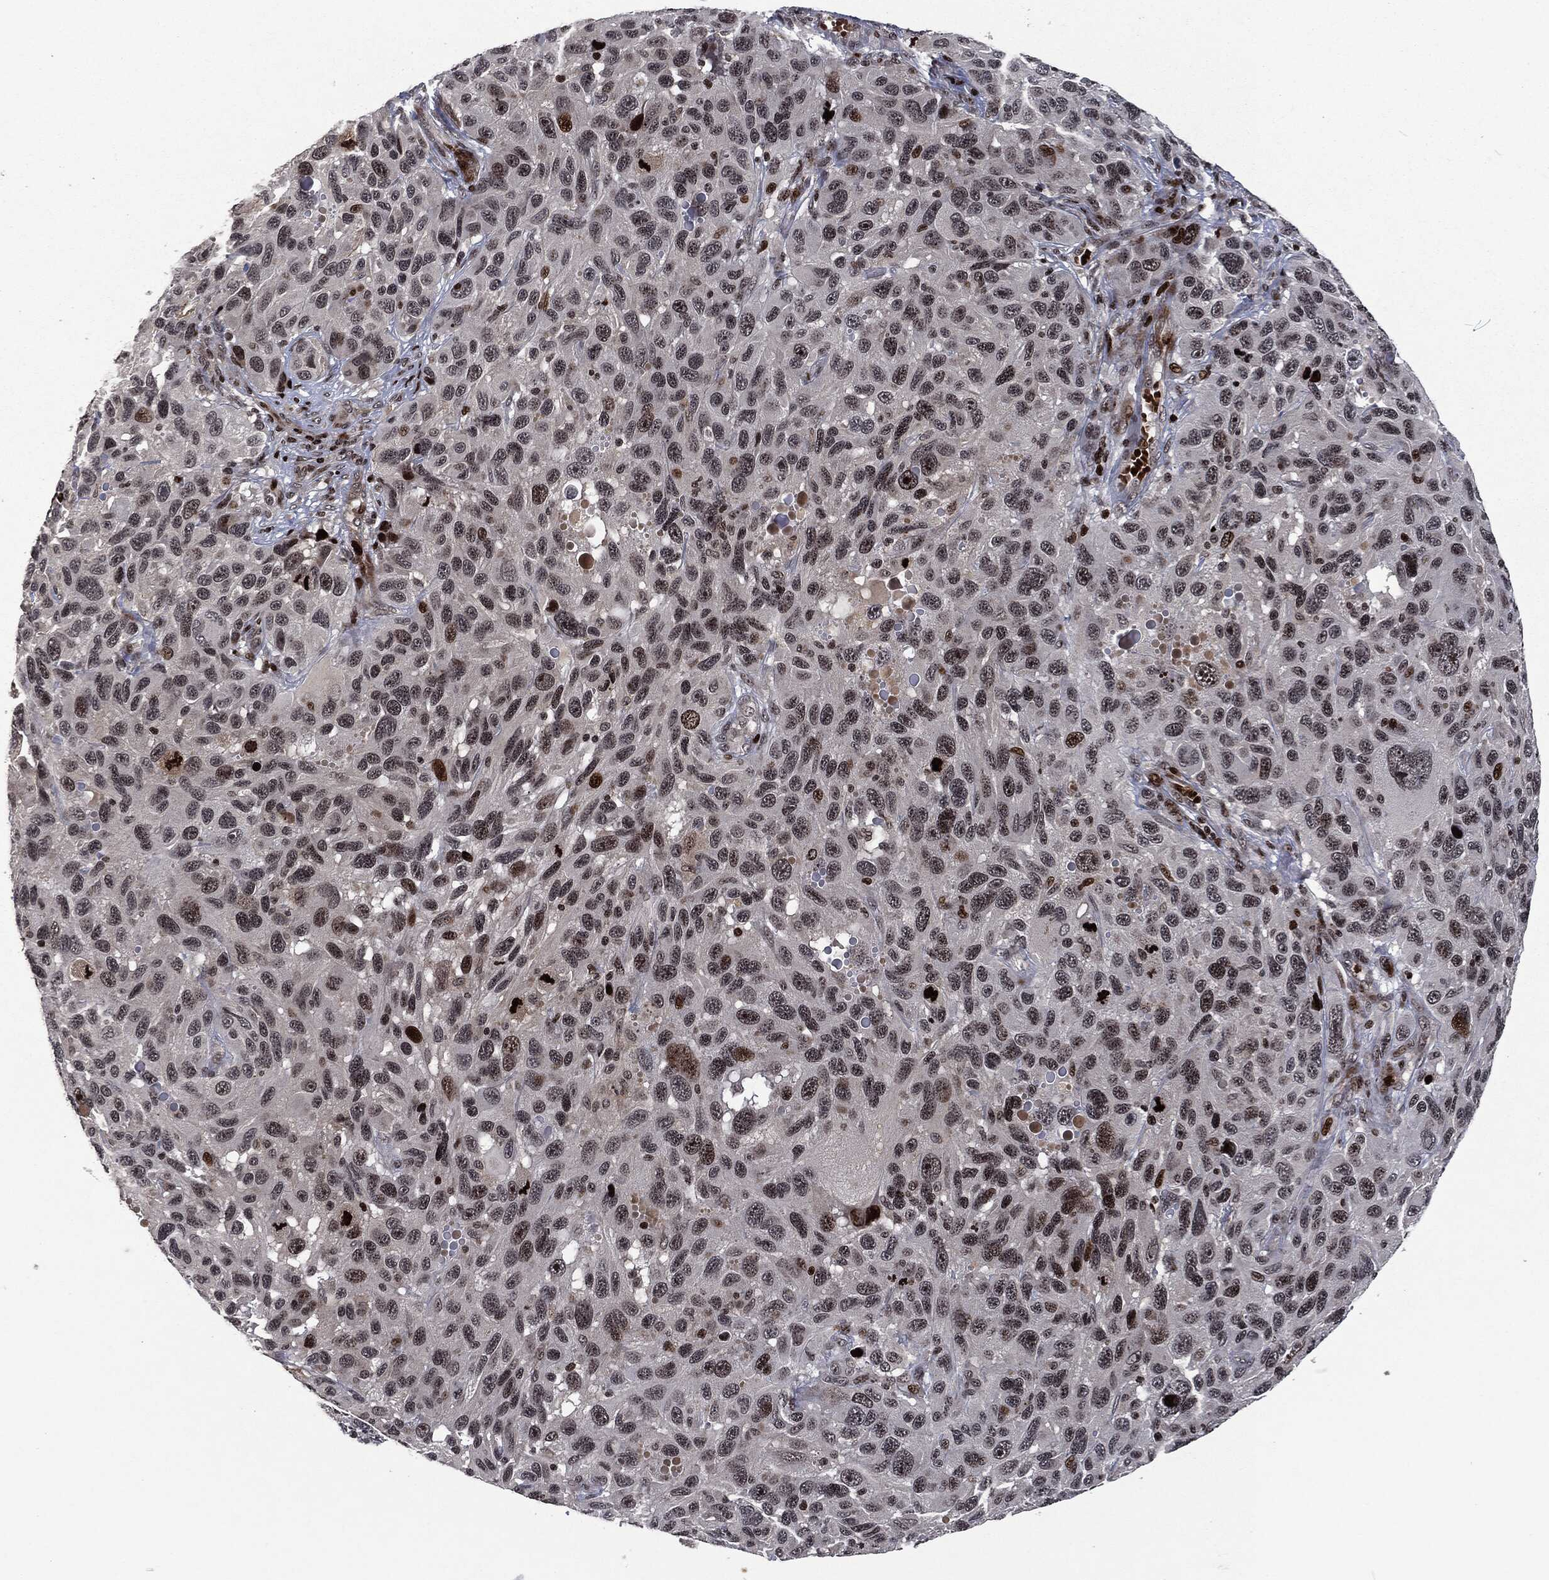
{"staining": {"intensity": "moderate", "quantity": "<25%", "location": "nuclear"}, "tissue": "melanoma", "cell_type": "Tumor cells", "image_type": "cancer", "snomed": [{"axis": "morphology", "description": "Malignant melanoma, NOS"}, {"axis": "topography", "description": "Skin"}], "caption": "Moderate nuclear protein staining is seen in approximately <25% of tumor cells in malignant melanoma.", "gene": "EGFR", "patient": {"sex": "male", "age": 53}}